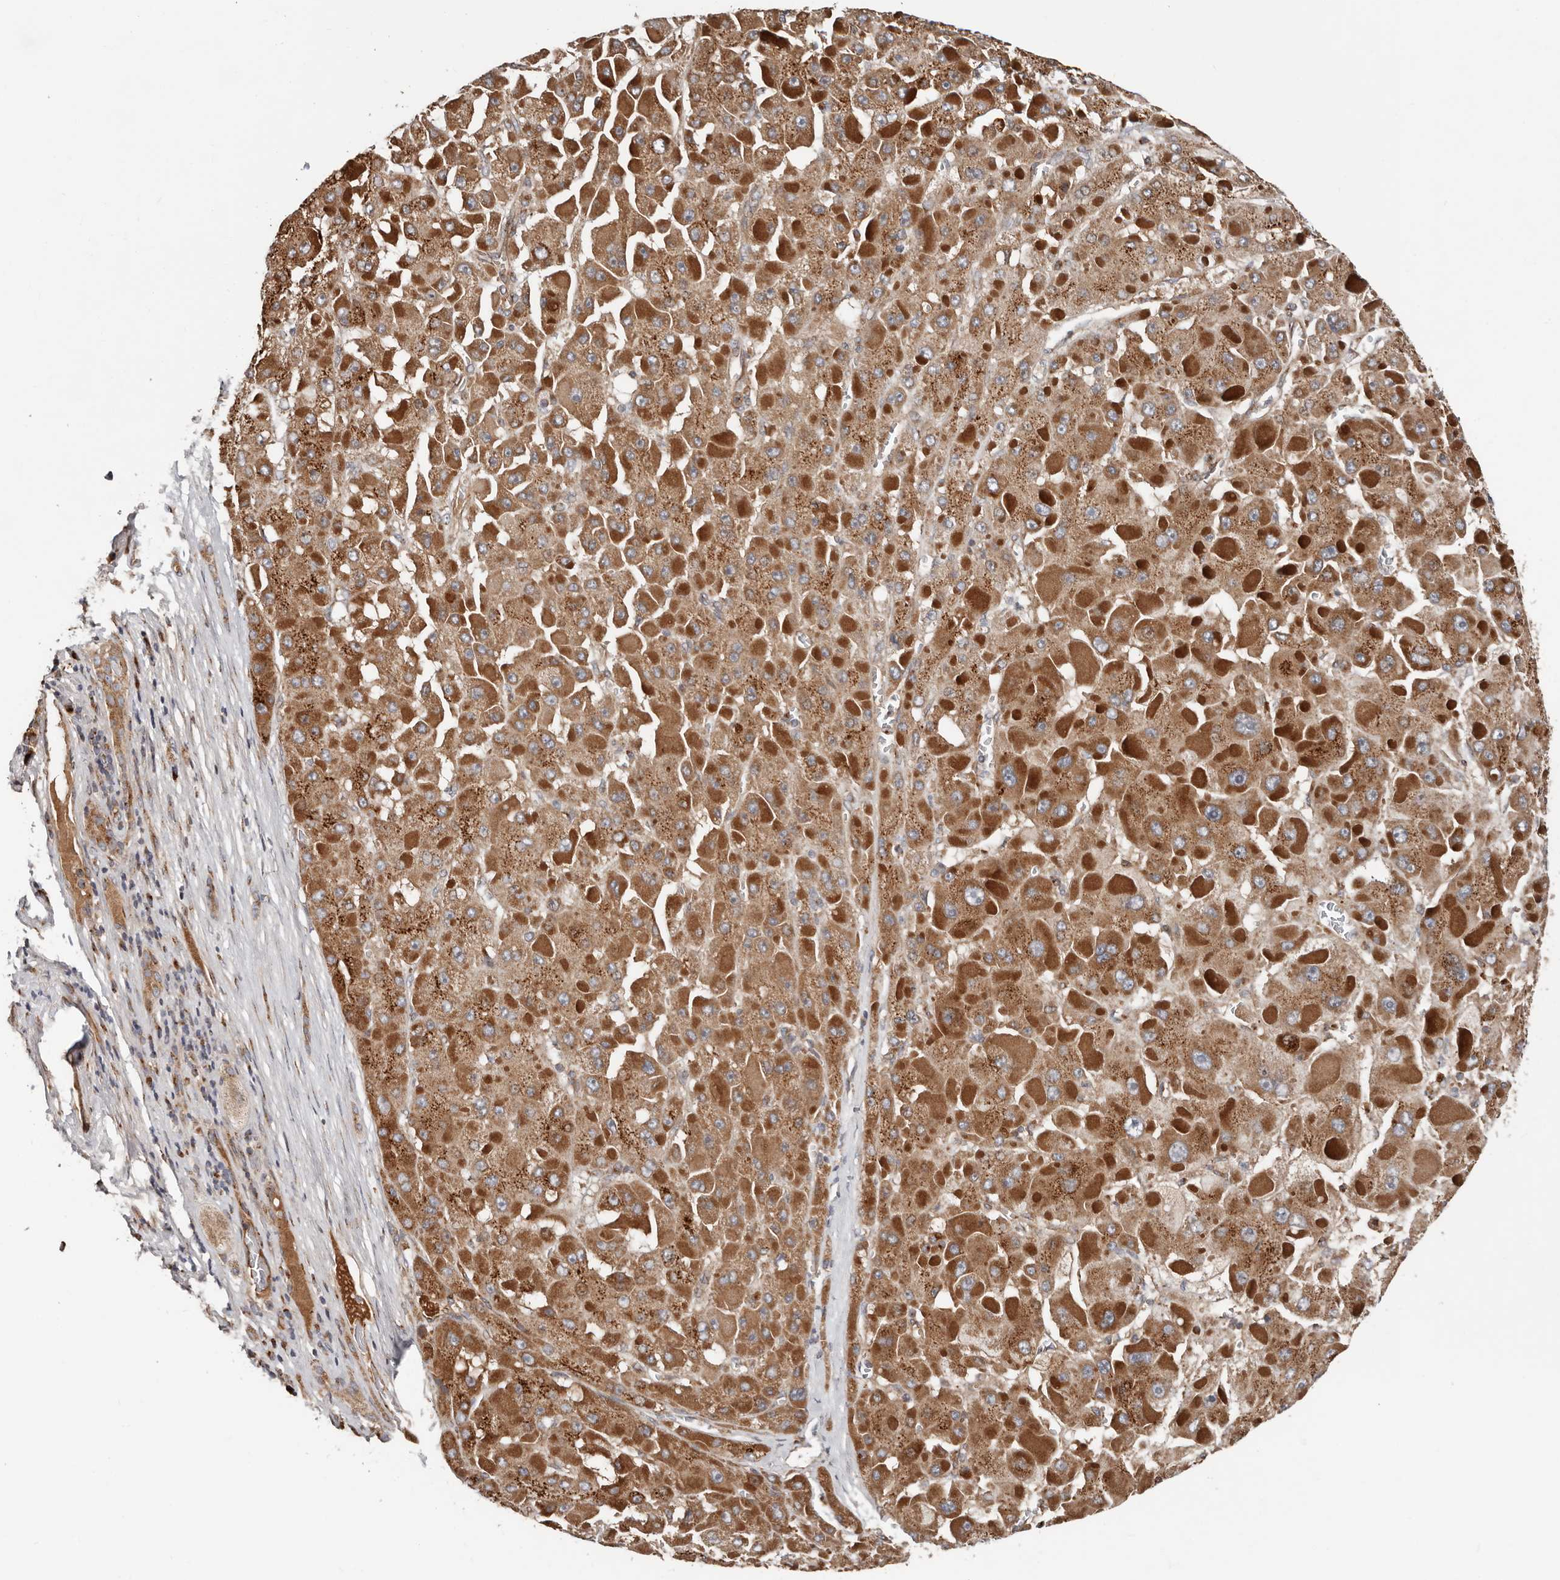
{"staining": {"intensity": "moderate", "quantity": ">75%", "location": "cytoplasmic/membranous"}, "tissue": "liver cancer", "cell_type": "Tumor cells", "image_type": "cancer", "snomed": [{"axis": "morphology", "description": "Carcinoma, Hepatocellular, NOS"}, {"axis": "topography", "description": "Liver"}], "caption": "The micrograph reveals a brown stain indicating the presence of a protein in the cytoplasmic/membranous of tumor cells in liver cancer.", "gene": "COG1", "patient": {"sex": "female", "age": 73}}